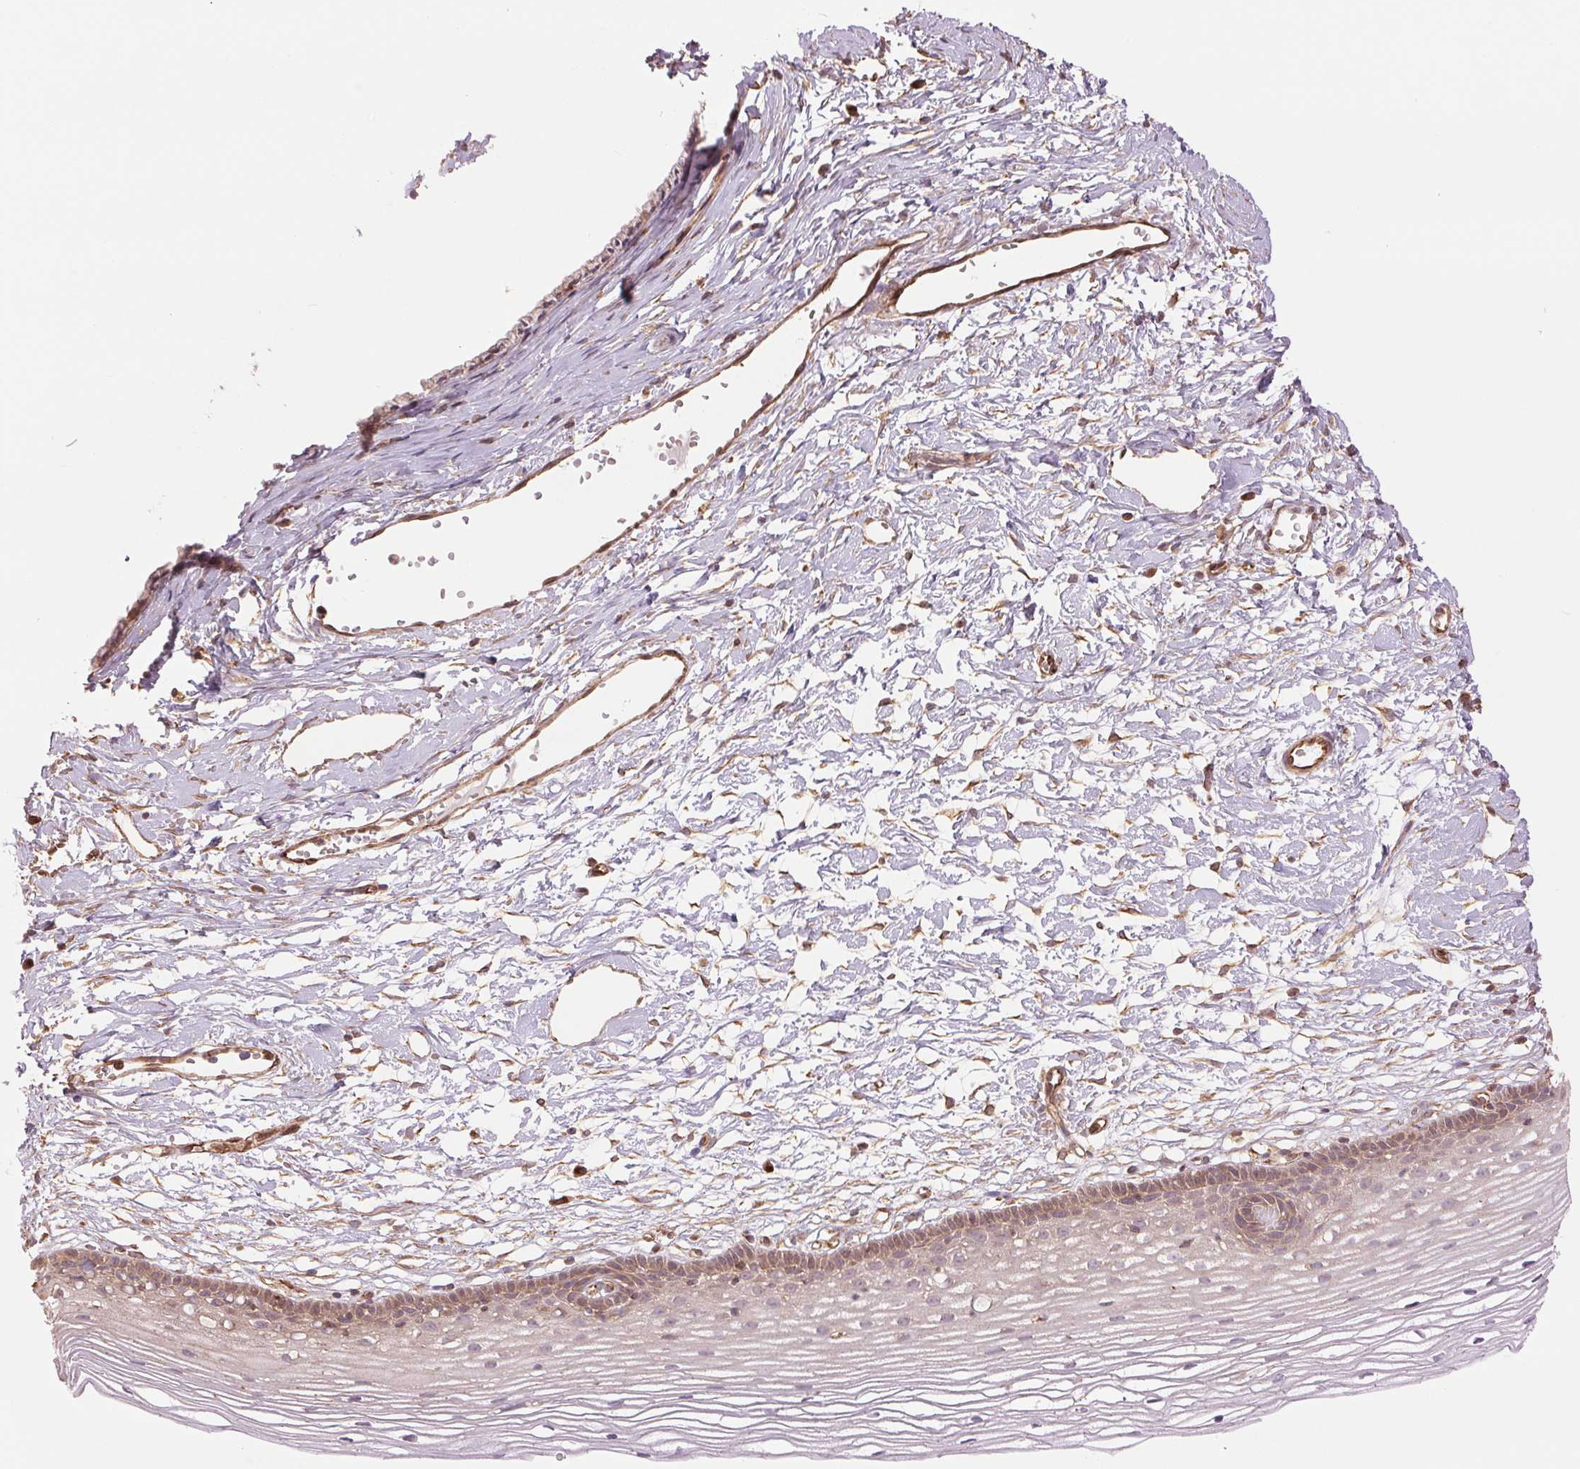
{"staining": {"intensity": "weak", "quantity": ">75%", "location": "cytoplasmic/membranous"}, "tissue": "cervix", "cell_type": "Glandular cells", "image_type": "normal", "snomed": [{"axis": "morphology", "description": "Normal tissue, NOS"}, {"axis": "topography", "description": "Cervix"}], "caption": "A micrograph of cervix stained for a protein shows weak cytoplasmic/membranous brown staining in glandular cells. (brown staining indicates protein expression, while blue staining denotes nuclei).", "gene": "STARD7", "patient": {"sex": "female", "age": 40}}